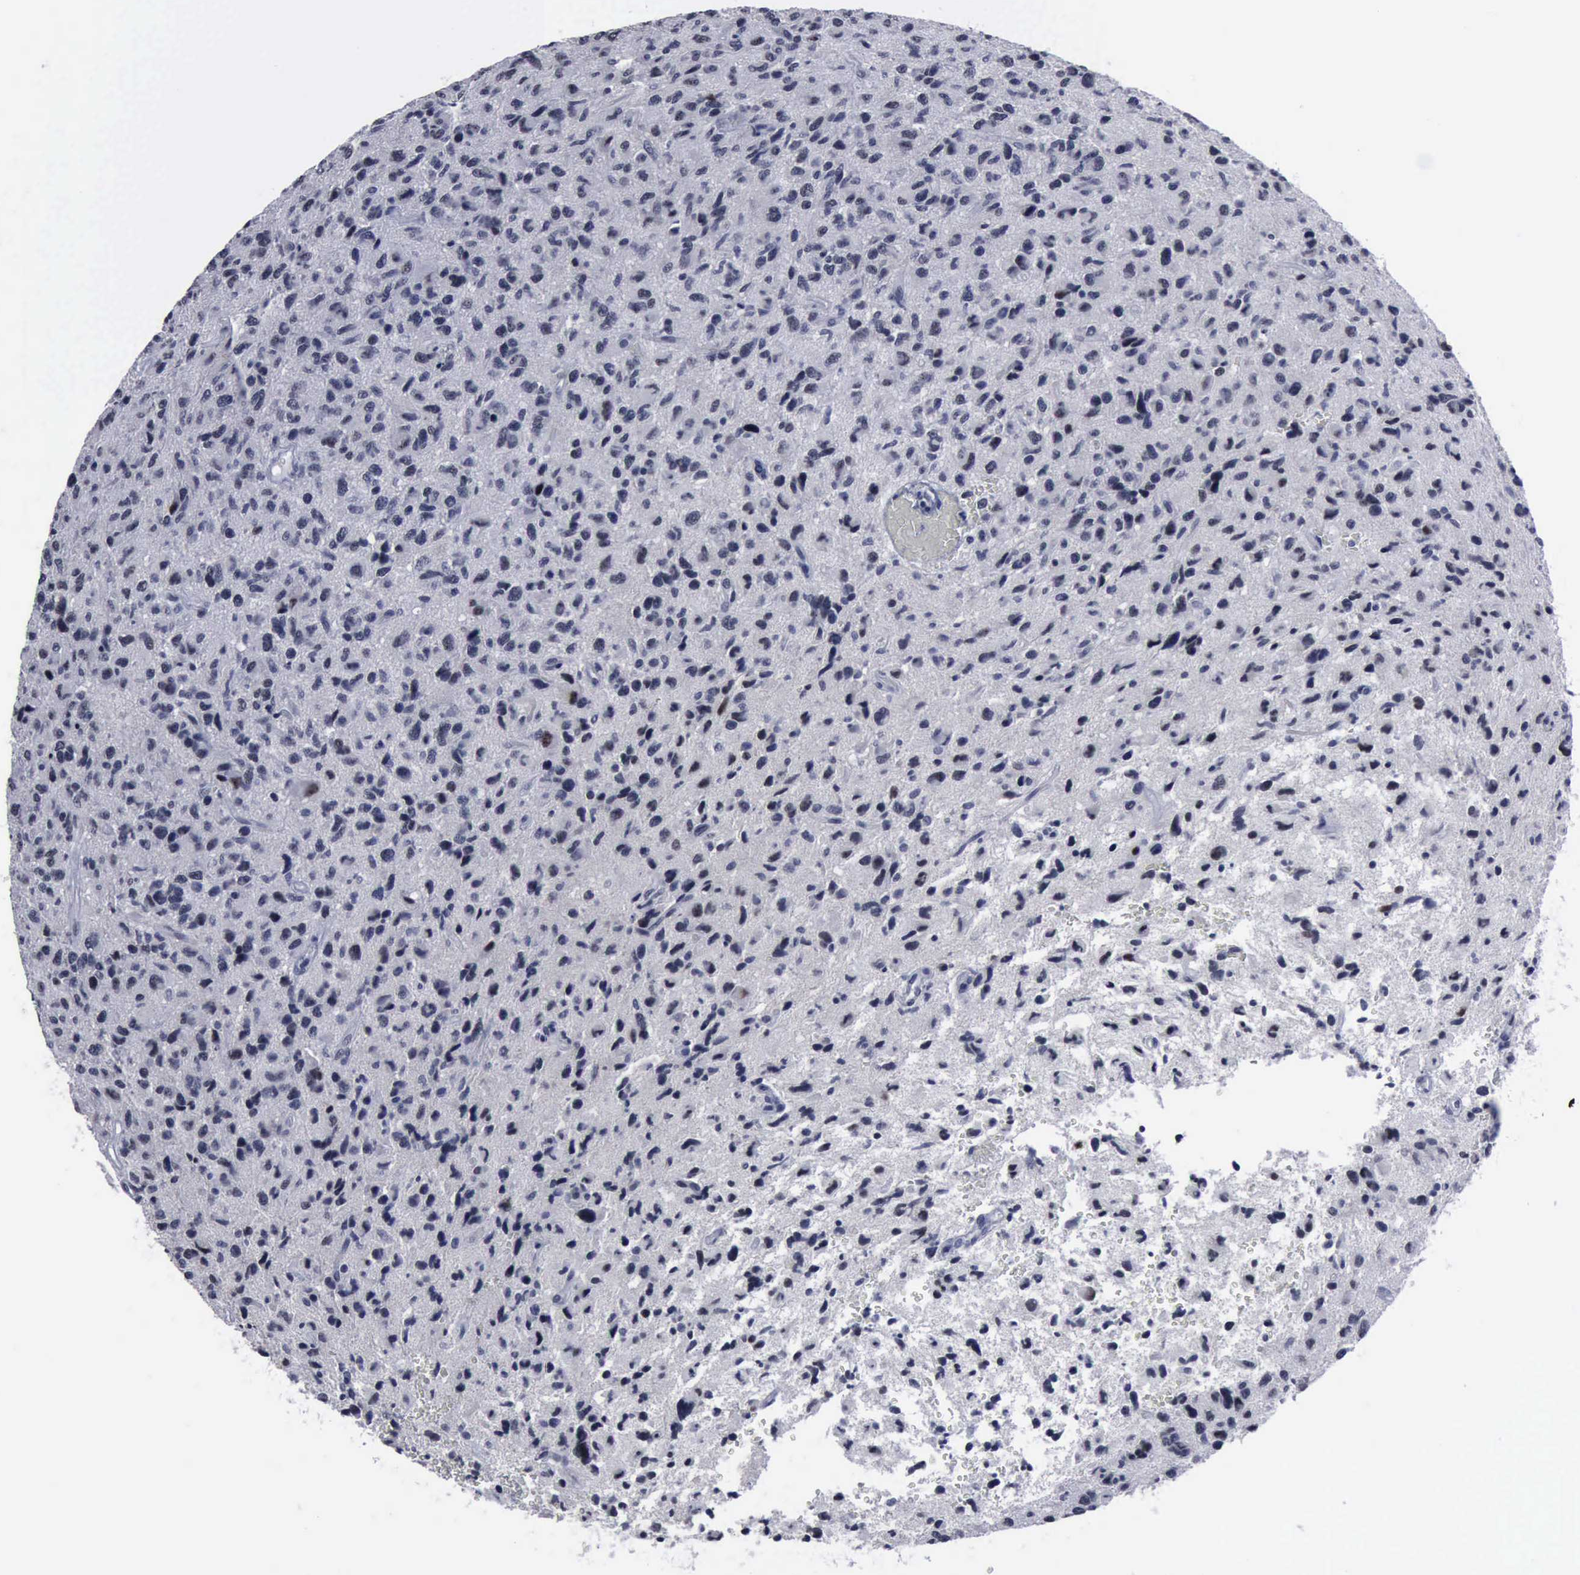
{"staining": {"intensity": "negative", "quantity": "none", "location": "none"}, "tissue": "glioma", "cell_type": "Tumor cells", "image_type": "cancer", "snomed": [{"axis": "morphology", "description": "Glioma, malignant, High grade"}, {"axis": "topography", "description": "Brain"}], "caption": "Immunohistochemical staining of high-grade glioma (malignant) shows no significant expression in tumor cells. Nuclei are stained in blue.", "gene": "BRD1", "patient": {"sex": "female", "age": 60}}